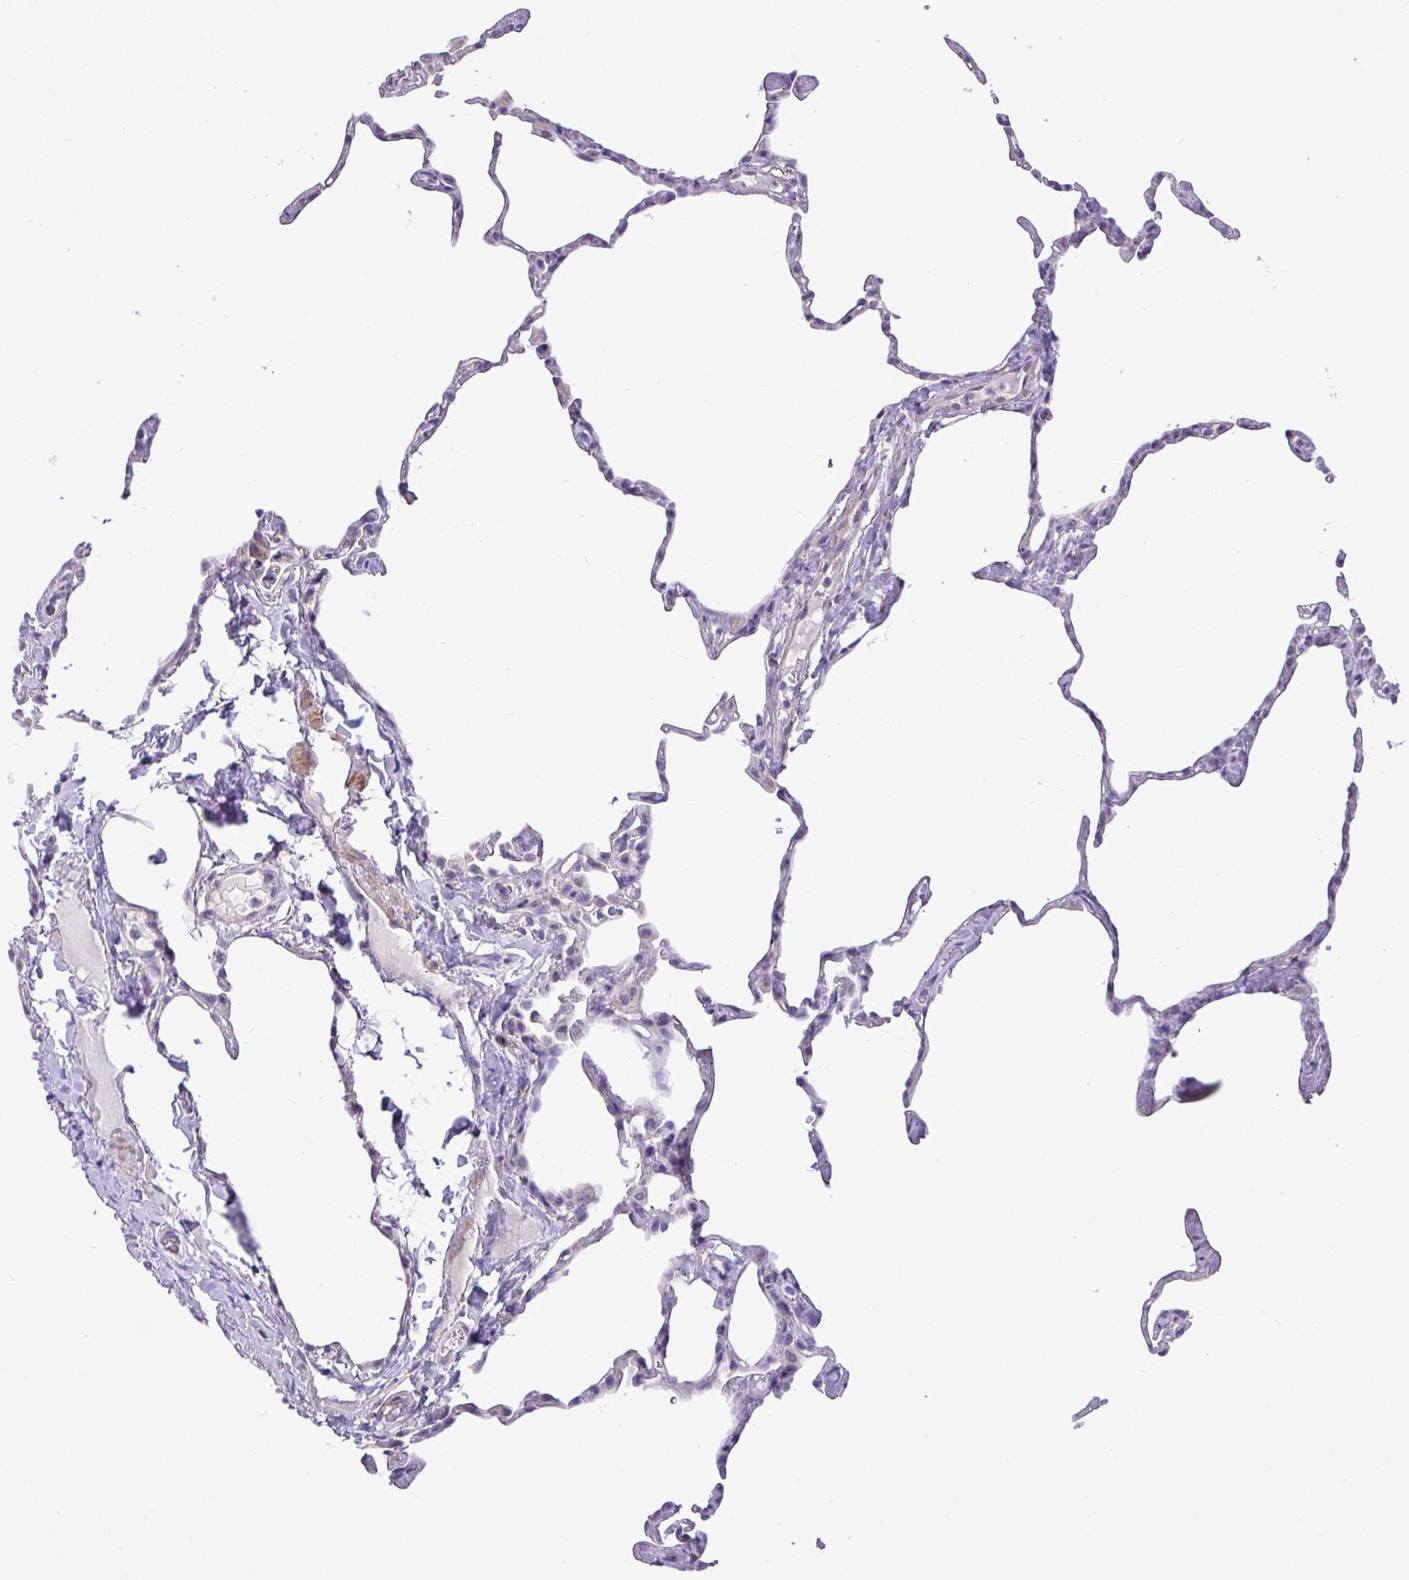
{"staining": {"intensity": "negative", "quantity": "none", "location": "none"}, "tissue": "lung", "cell_type": "Alveolar cells", "image_type": "normal", "snomed": [{"axis": "morphology", "description": "Normal tissue, NOS"}, {"axis": "topography", "description": "Lung"}], "caption": "Immunohistochemistry of unremarkable lung exhibits no expression in alveolar cells. Brightfield microscopy of IHC stained with DAB (brown) and hematoxylin (blue), captured at high magnification.", "gene": "SPINK8", "patient": {"sex": "male", "age": 65}}